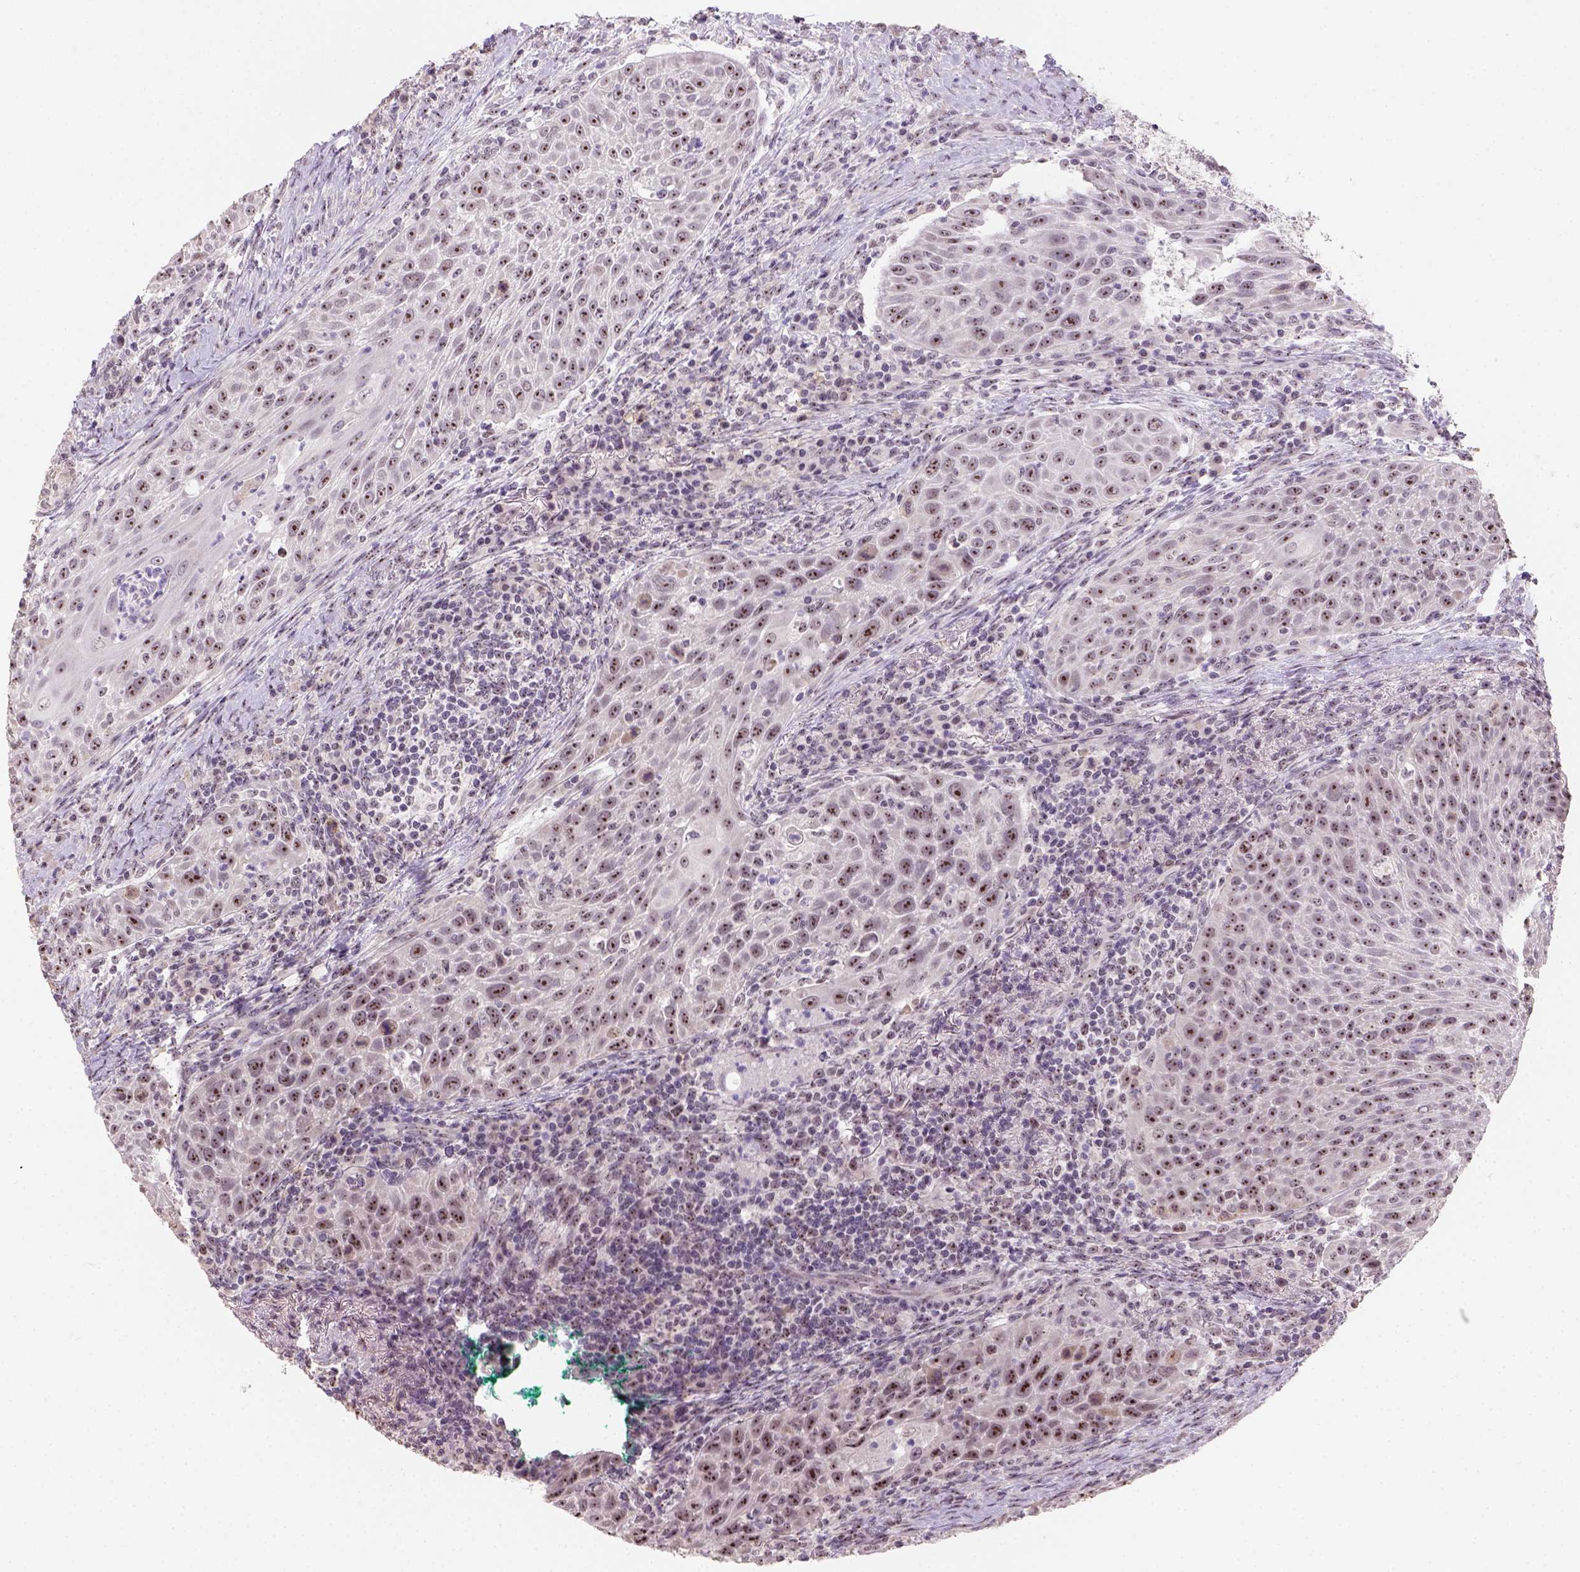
{"staining": {"intensity": "strong", "quantity": ">75%", "location": "nuclear"}, "tissue": "head and neck cancer", "cell_type": "Tumor cells", "image_type": "cancer", "snomed": [{"axis": "morphology", "description": "Squamous cell carcinoma, NOS"}, {"axis": "topography", "description": "Head-Neck"}], "caption": "A high-resolution image shows immunohistochemistry (IHC) staining of squamous cell carcinoma (head and neck), which displays strong nuclear expression in about >75% of tumor cells. The protein is stained brown, and the nuclei are stained in blue (DAB IHC with brightfield microscopy, high magnification).", "gene": "DDX50", "patient": {"sex": "male", "age": 69}}